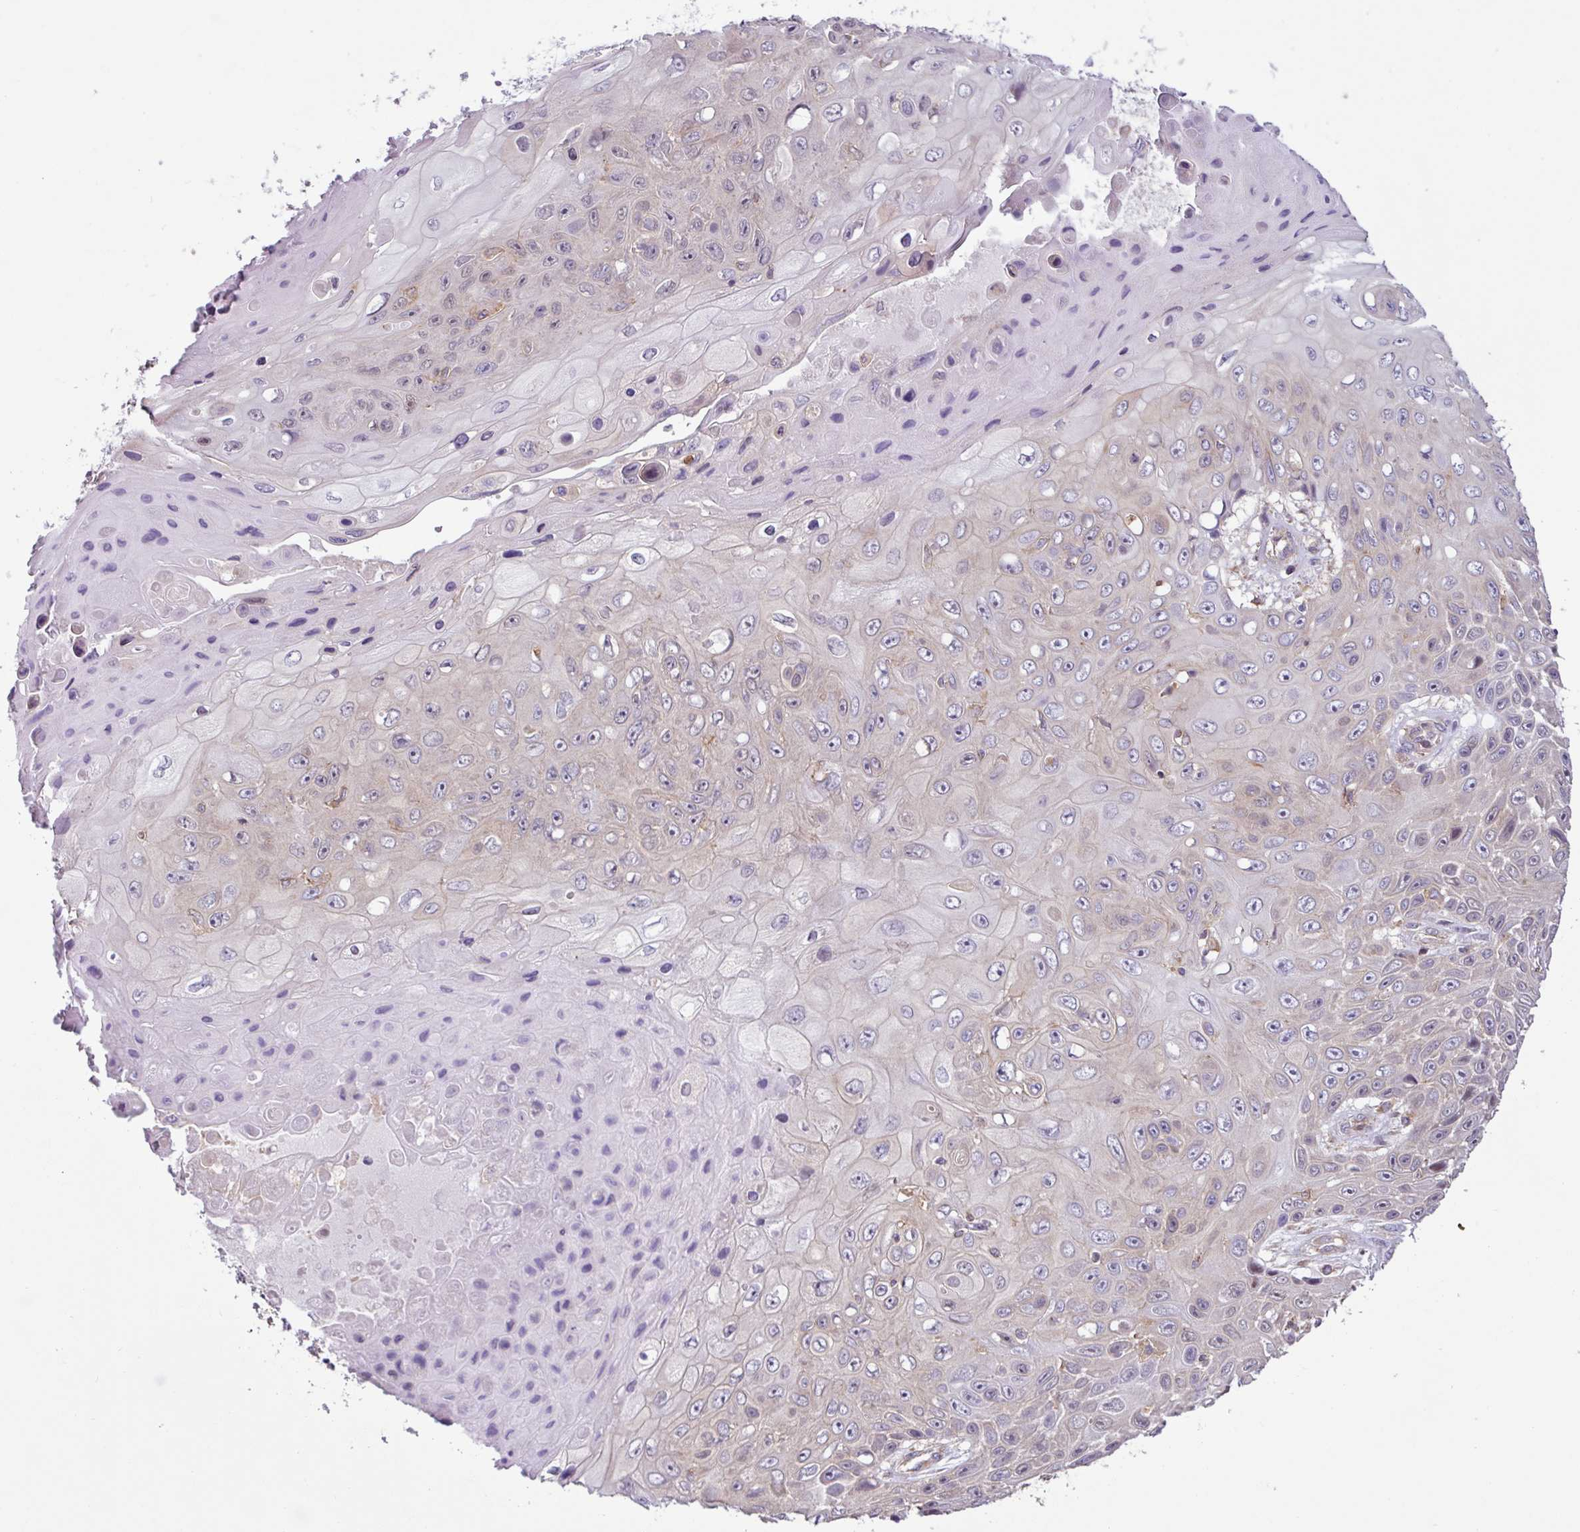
{"staining": {"intensity": "weak", "quantity": "<25%", "location": "cytoplasmic/membranous"}, "tissue": "skin cancer", "cell_type": "Tumor cells", "image_type": "cancer", "snomed": [{"axis": "morphology", "description": "Squamous cell carcinoma, NOS"}, {"axis": "topography", "description": "Skin"}], "caption": "Immunohistochemical staining of human skin squamous cell carcinoma displays no significant expression in tumor cells. (Stains: DAB (3,3'-diaminobenzidine) immunohistochemistry with hematoxylin counter stain, Microscopy: brightfield microscopy at high magnification).", "gene": "ACTR3", "patient": {"sex": "male", "age": 82}}